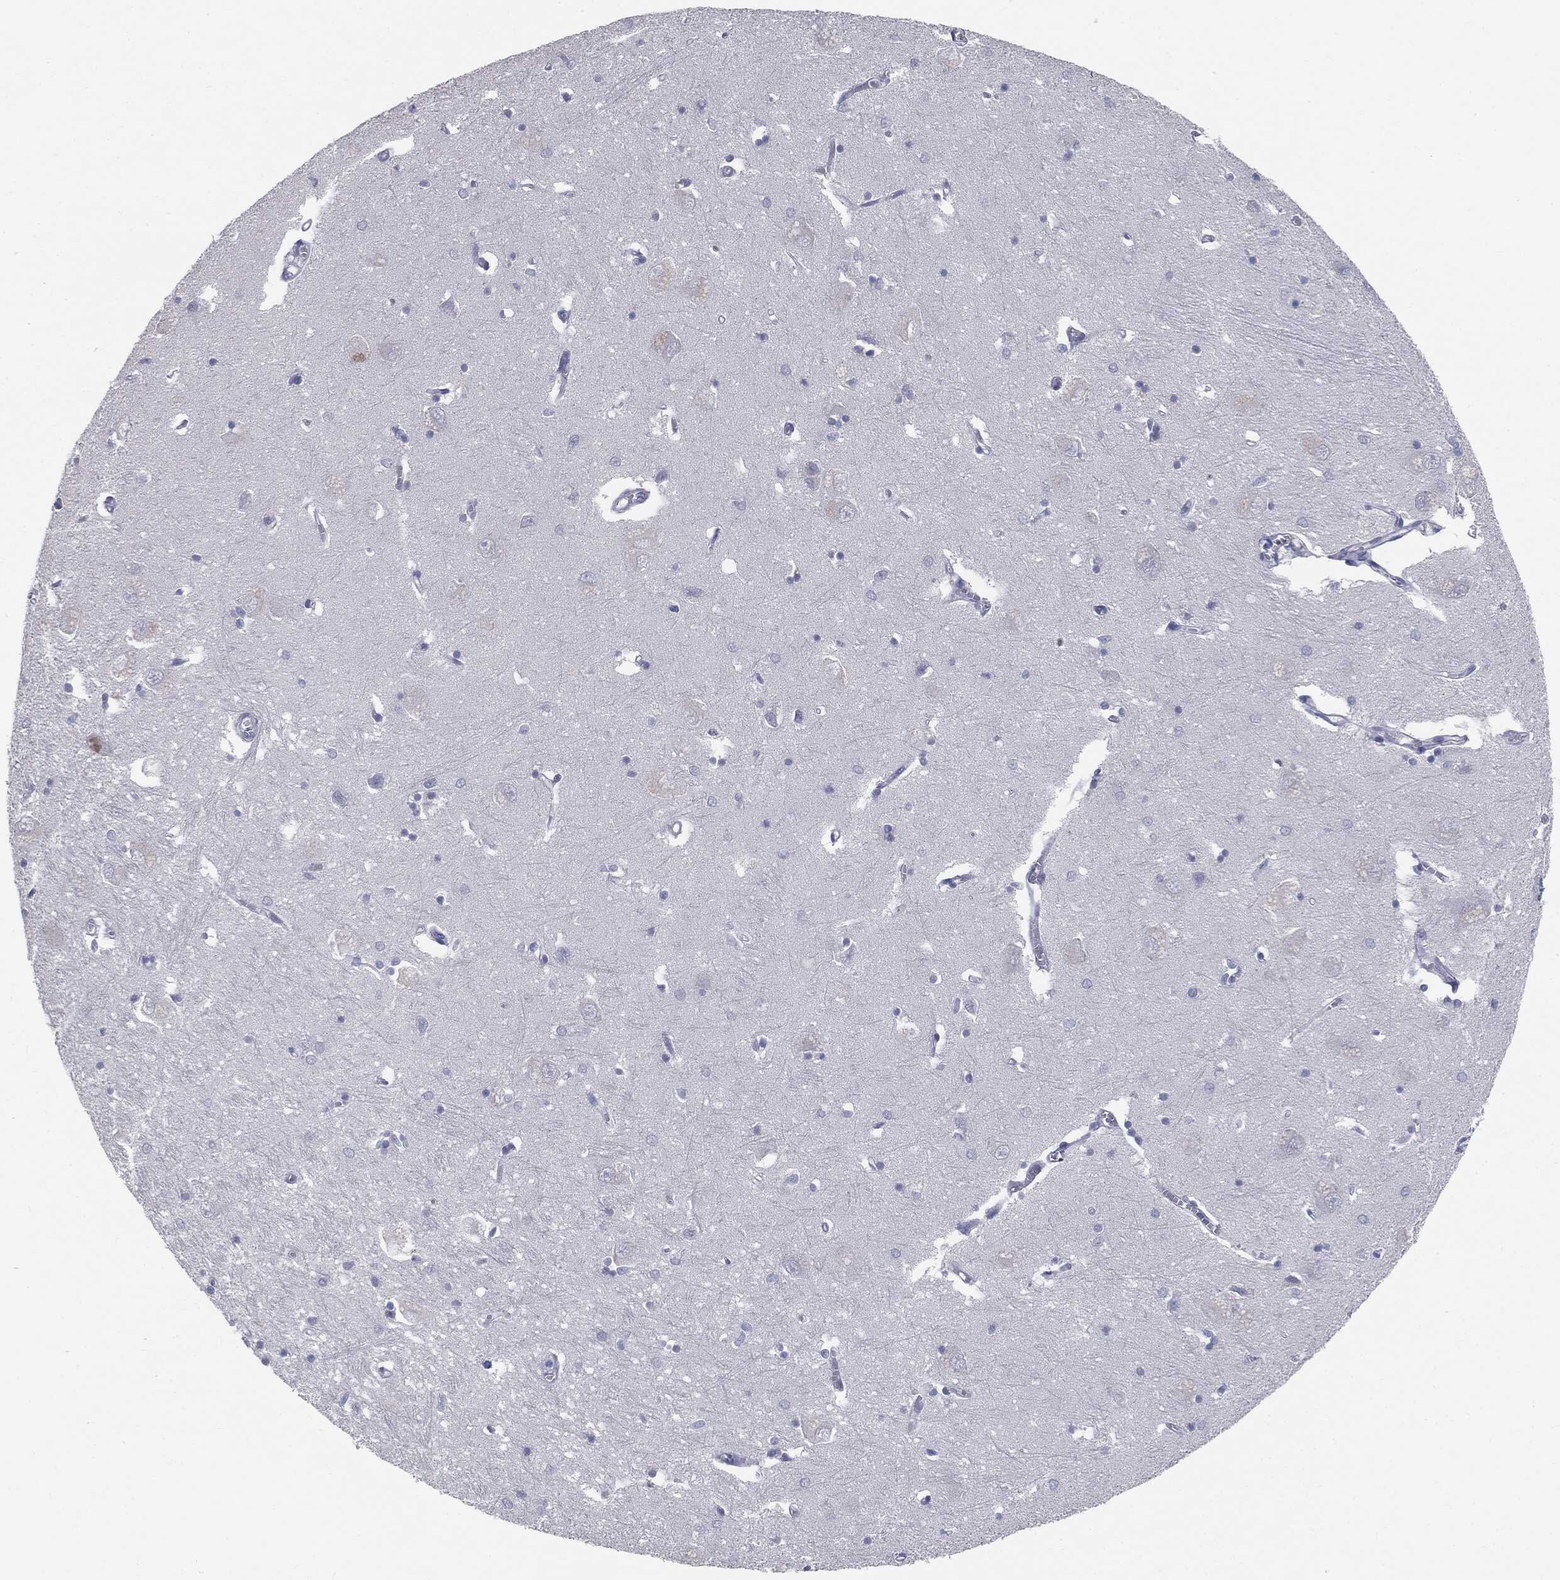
{"staining": {"intensity": "negative", "quantity": "none", "location": "none"}, "tissue": "caudate", "cell_type": "Glial cells", "image_type": "normal", "snomed": [{"axis": "morphology", "description": "Normal tissue, NOS"}, {"axis": "topography", "description": "Lateral ventricle wall"}], "caption": "An immunohistochemistry micrograph of benign caudate is shown. There is no staining in glial cells of caudate.", "gene": "CAV3", "patient": {"sex": "male", "age": 54}}